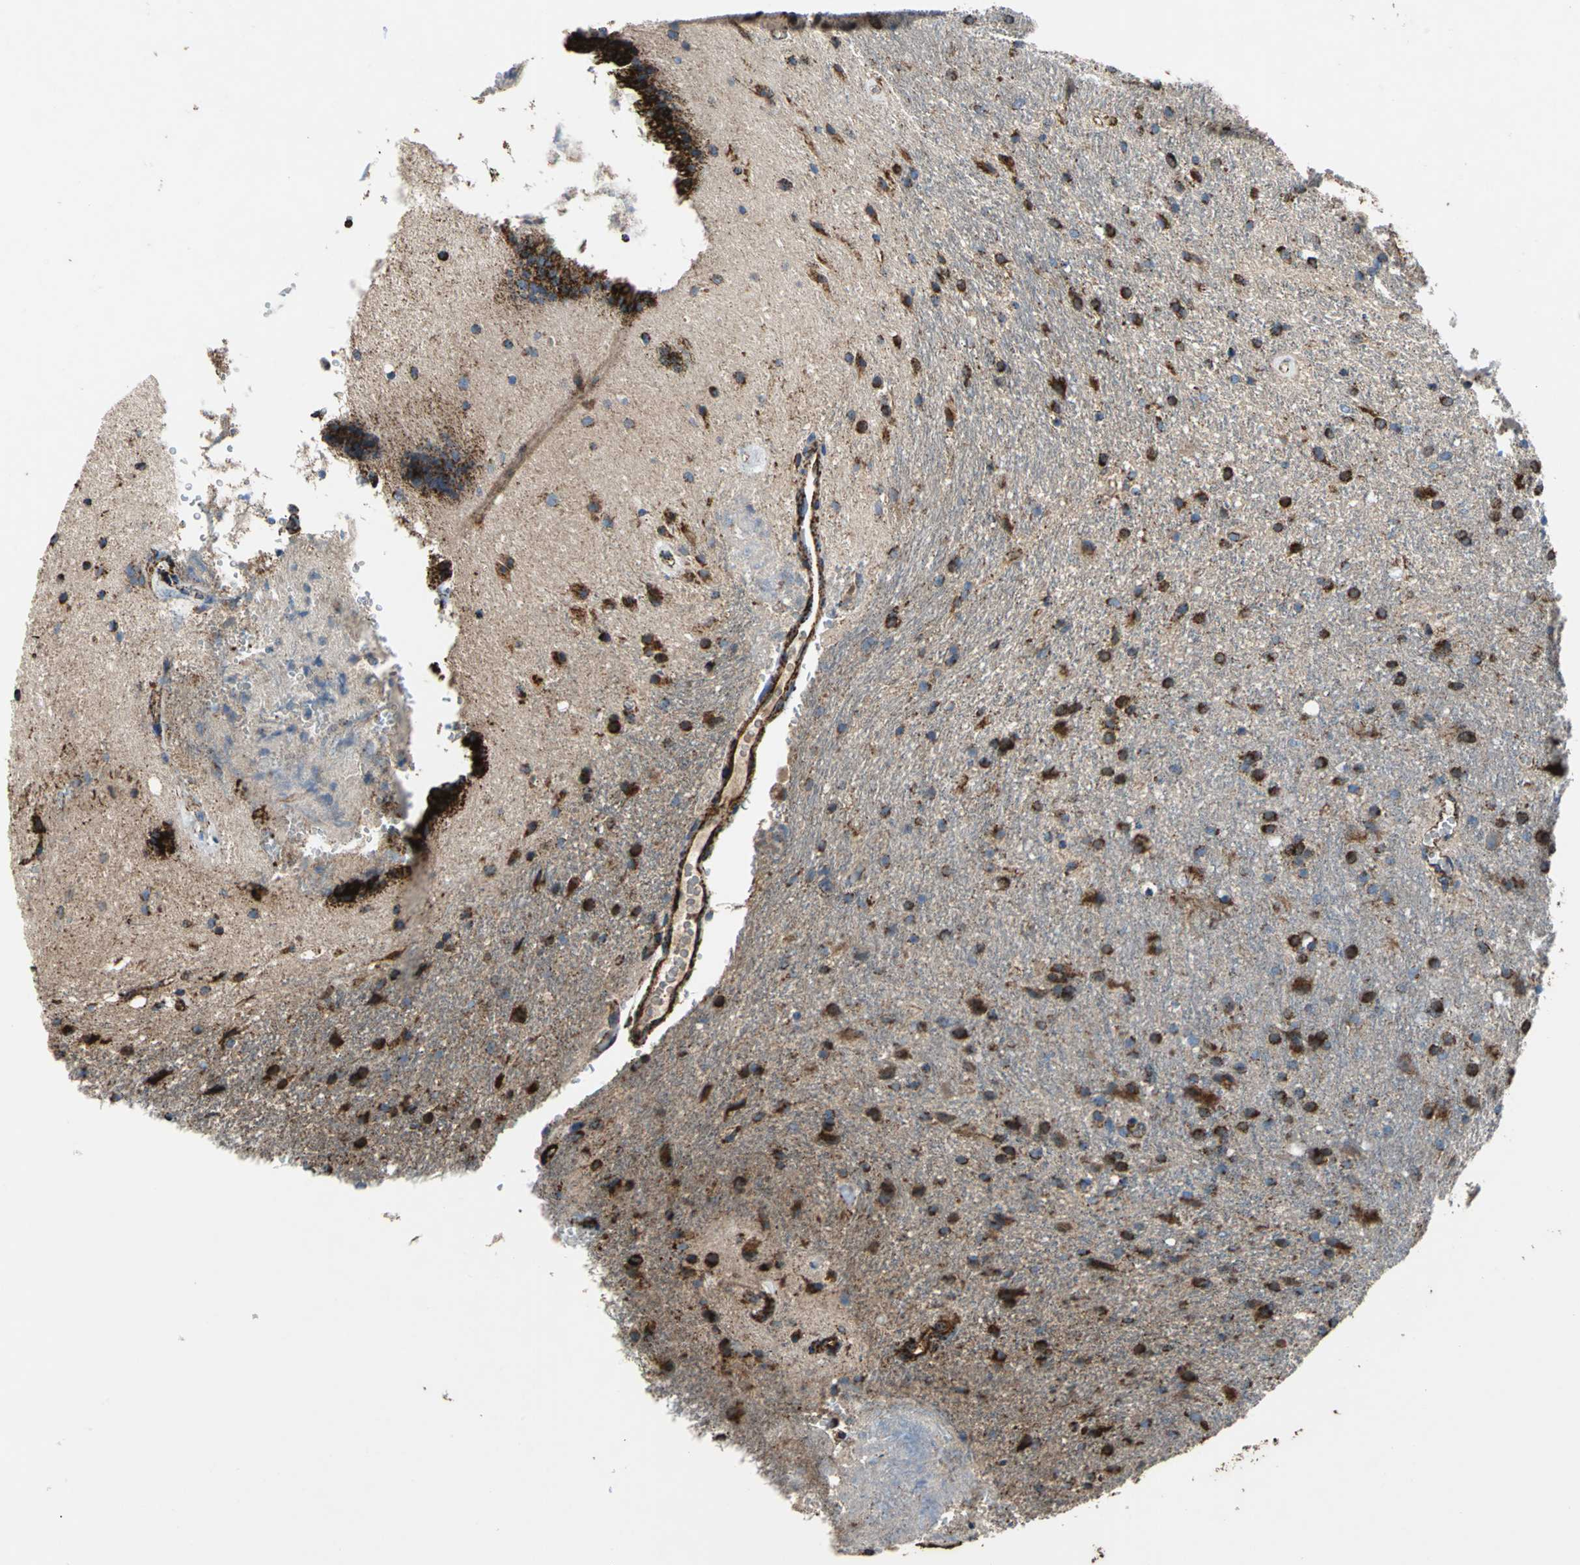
{"staining": {"intensity": "strong", "quantity": ">75%", "location": "cytoplasmic/membranous"}, "tissue": "glioma", "cell_type": "Tumor cells", "image_type": "cancer", "snomed": [{"axis": "morphology", "description": "Normal tissue, NOS"}, {"axis": "morphology", "description": "Glioma, malignant, High grade"}, {"axis": "topography", "description": "Cerebral cortex"}], "caption": "Glioma stained with a protein marker reveals strong staining in tumor cells.", "gene": "ECH1", "patient": {"sex": "male", "age": 56}}